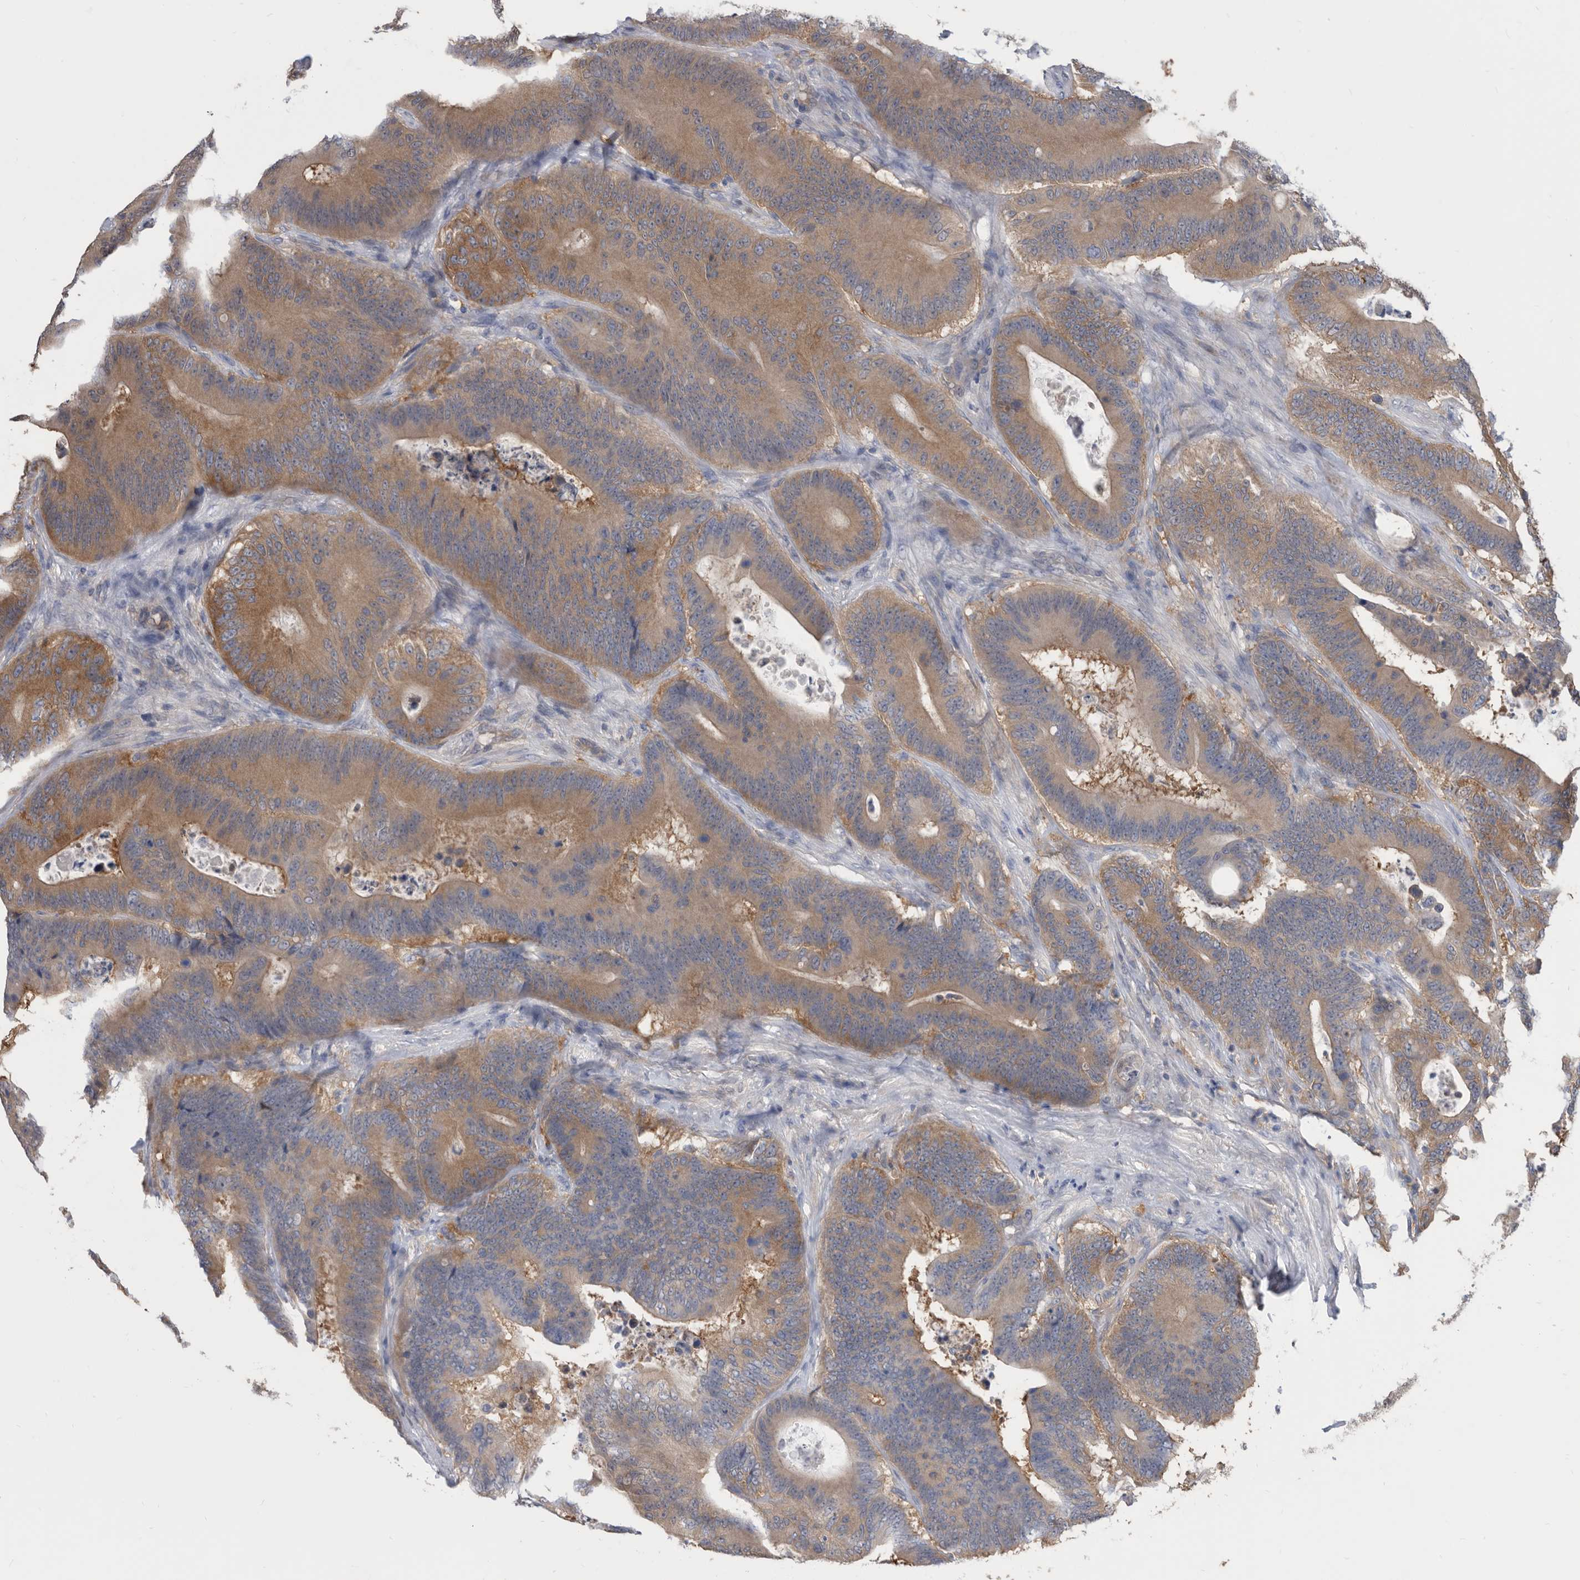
{"staining": {"intensity": "moderate", "quantity": ">75%", "location": "cytoplasmic/membranous"}, "tissue": "colorectal cancer", "cell_type": "Tumor cells", "image_type": "cancer", "snomed": [{"axis": "morphology", "description": "Adenocarcinoma, NOS"}, {"axis": "topography", "description": "Colon"}], "caption": "Tumor cells reveal moderate cytoplasmic/membranous expression in about >75% of cells in colorectal cancer (adenocarcinoma).", "gene": "CCT4", "patient": {"sex": "male", "age": 83}}